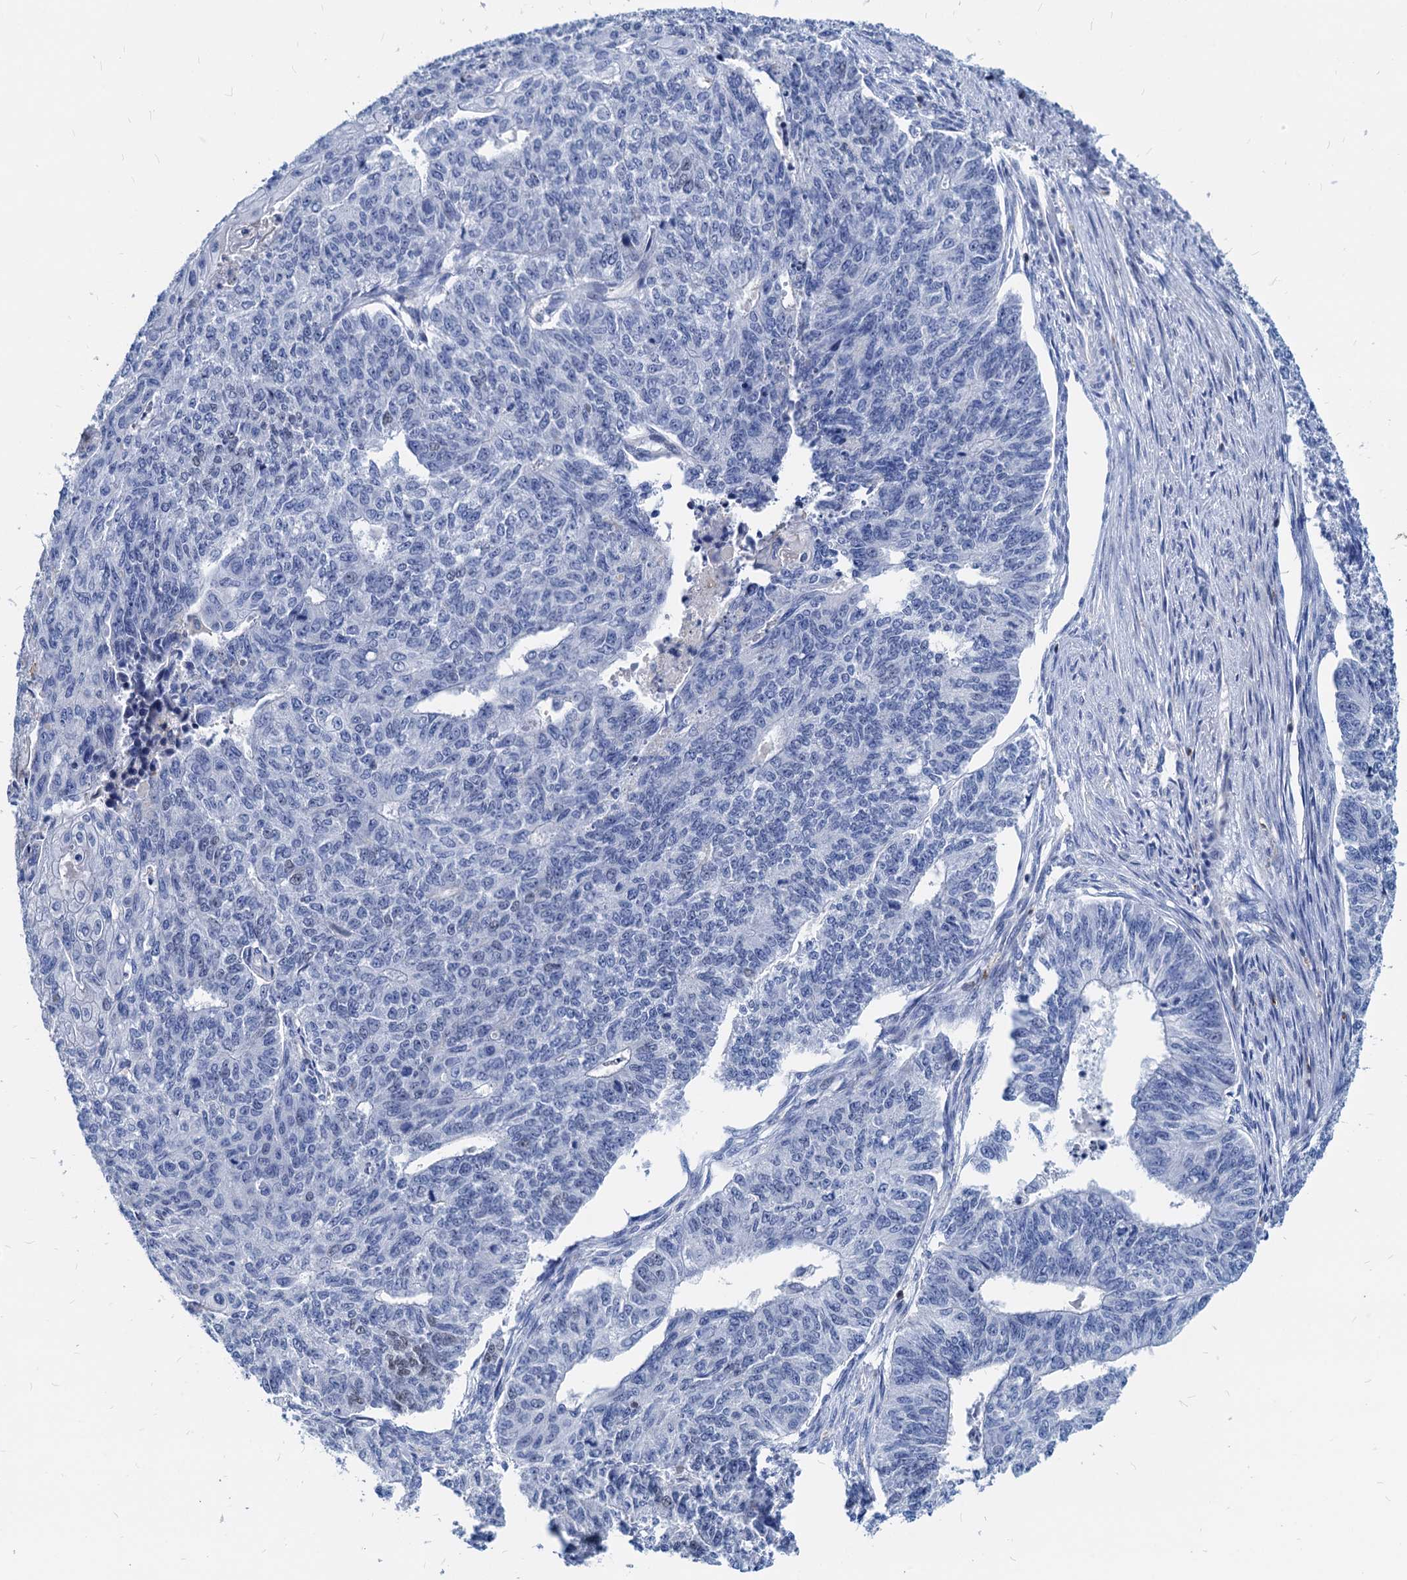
{"staining": {"intensity": "negative", "quantity": "none", "location": "none"}, "tissue": "endometrial cancer", "cell_type": "Tumor cells", "image_type": "cancer", "snomed": [{"axis": "morphology", "description": "Adenocarcinoma, NOS"}, {"axis": "topography", "description": "Endometrium"}], "caption": "An image of human endometrial cancer (adenocarcinoma) is negative for staining in tumor cells.", "gene": "LCP2", "patient": {"sex": "female", "age": 32}}